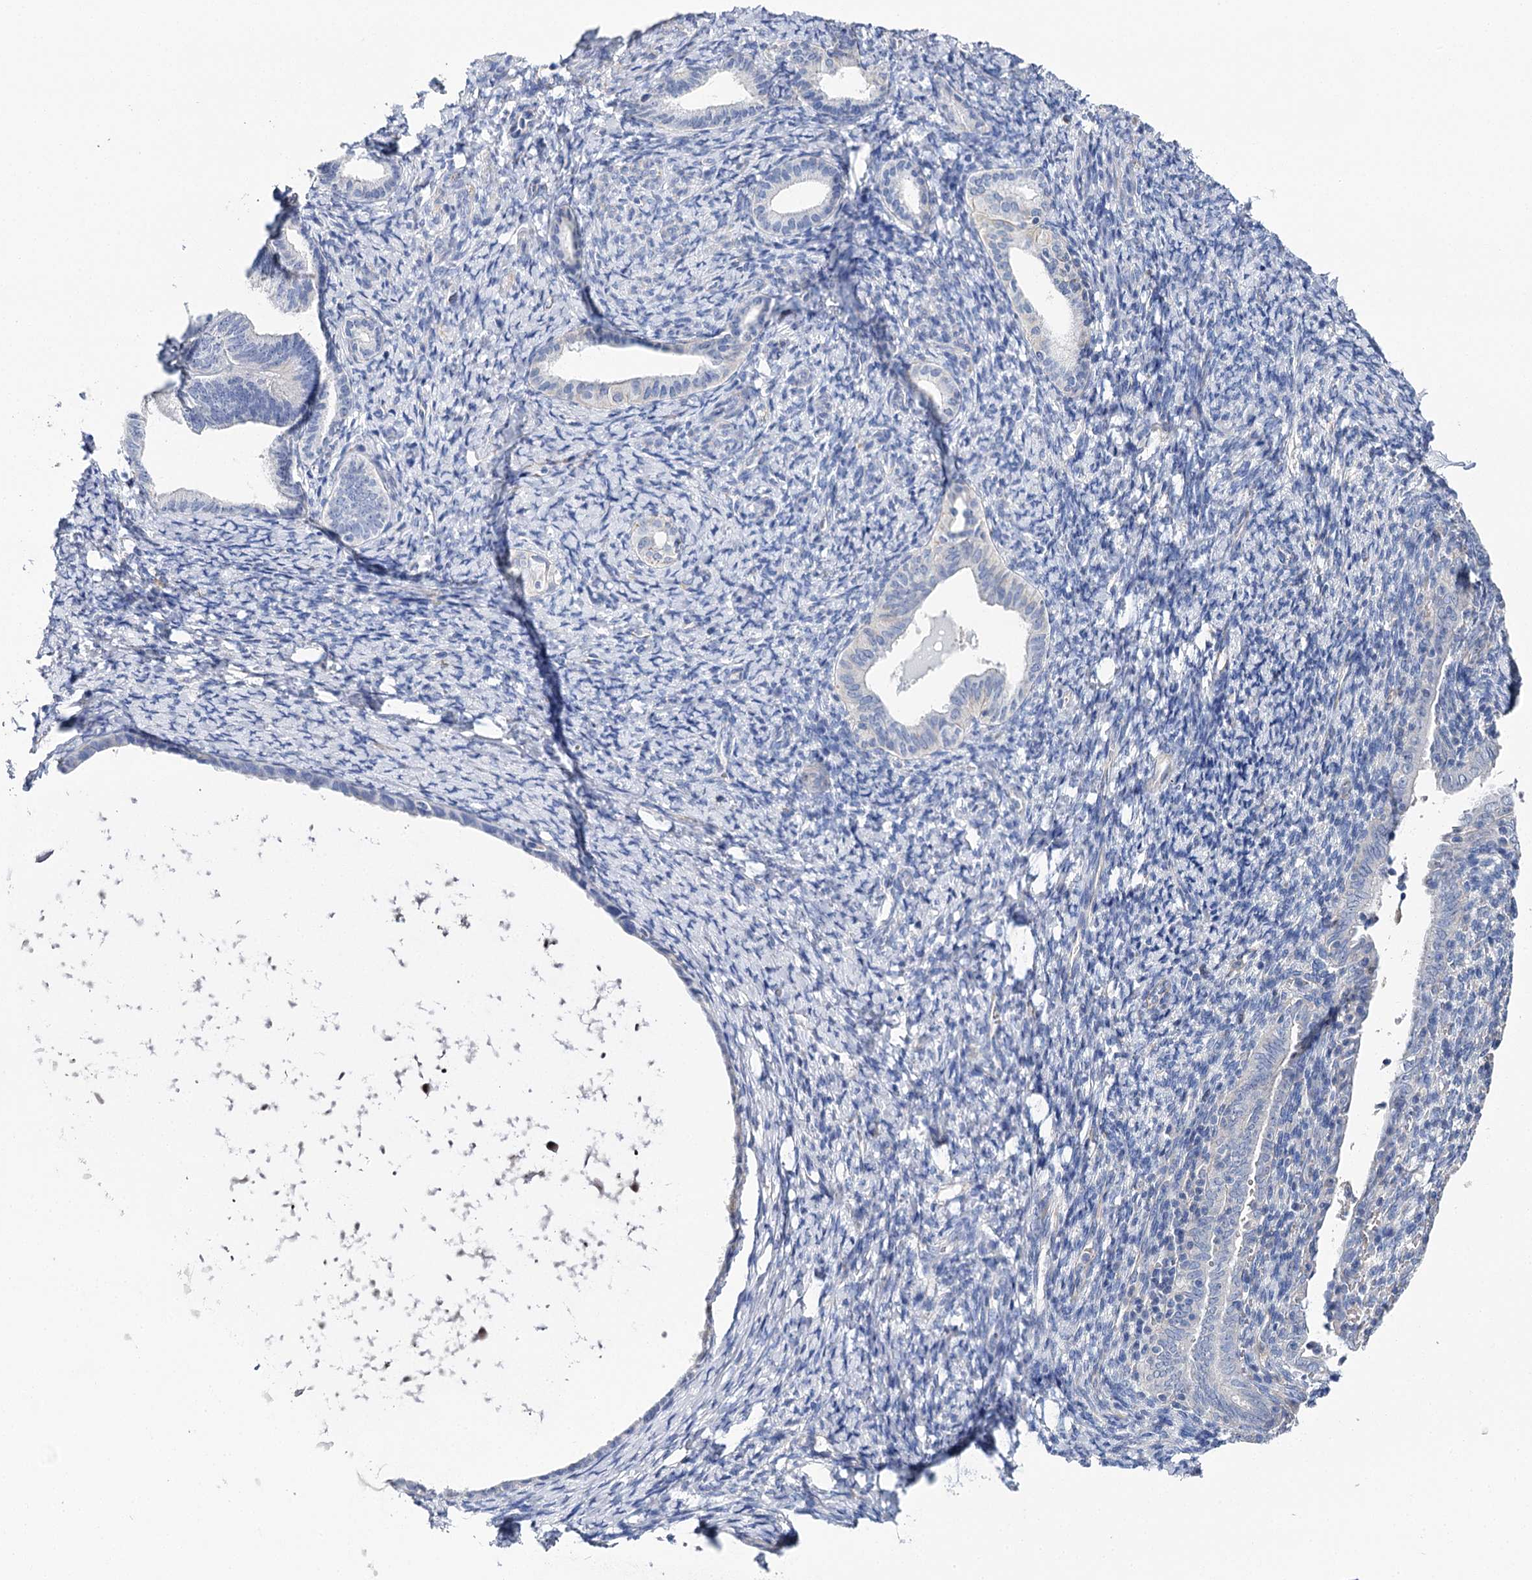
{"staining": {"intensity": "negative", "quantity": "none", "location": "none"}, "tissue": "endometrium", "cell_type": "Cells in endometrial stroma", "image_type": "normal", "snomed": [{"axis": "morphology", "description": "Normal tissue, NOS"}, {"axis": "topography", "description": "Endometrium"}], "caption": "This is an immunohistochemistry (IHC) histopathology image of normal human endometrium. There is no expression in cells in endometrial stroma.", "gene": "EPYC", "patient": {"sex": "female", "age": 72}}